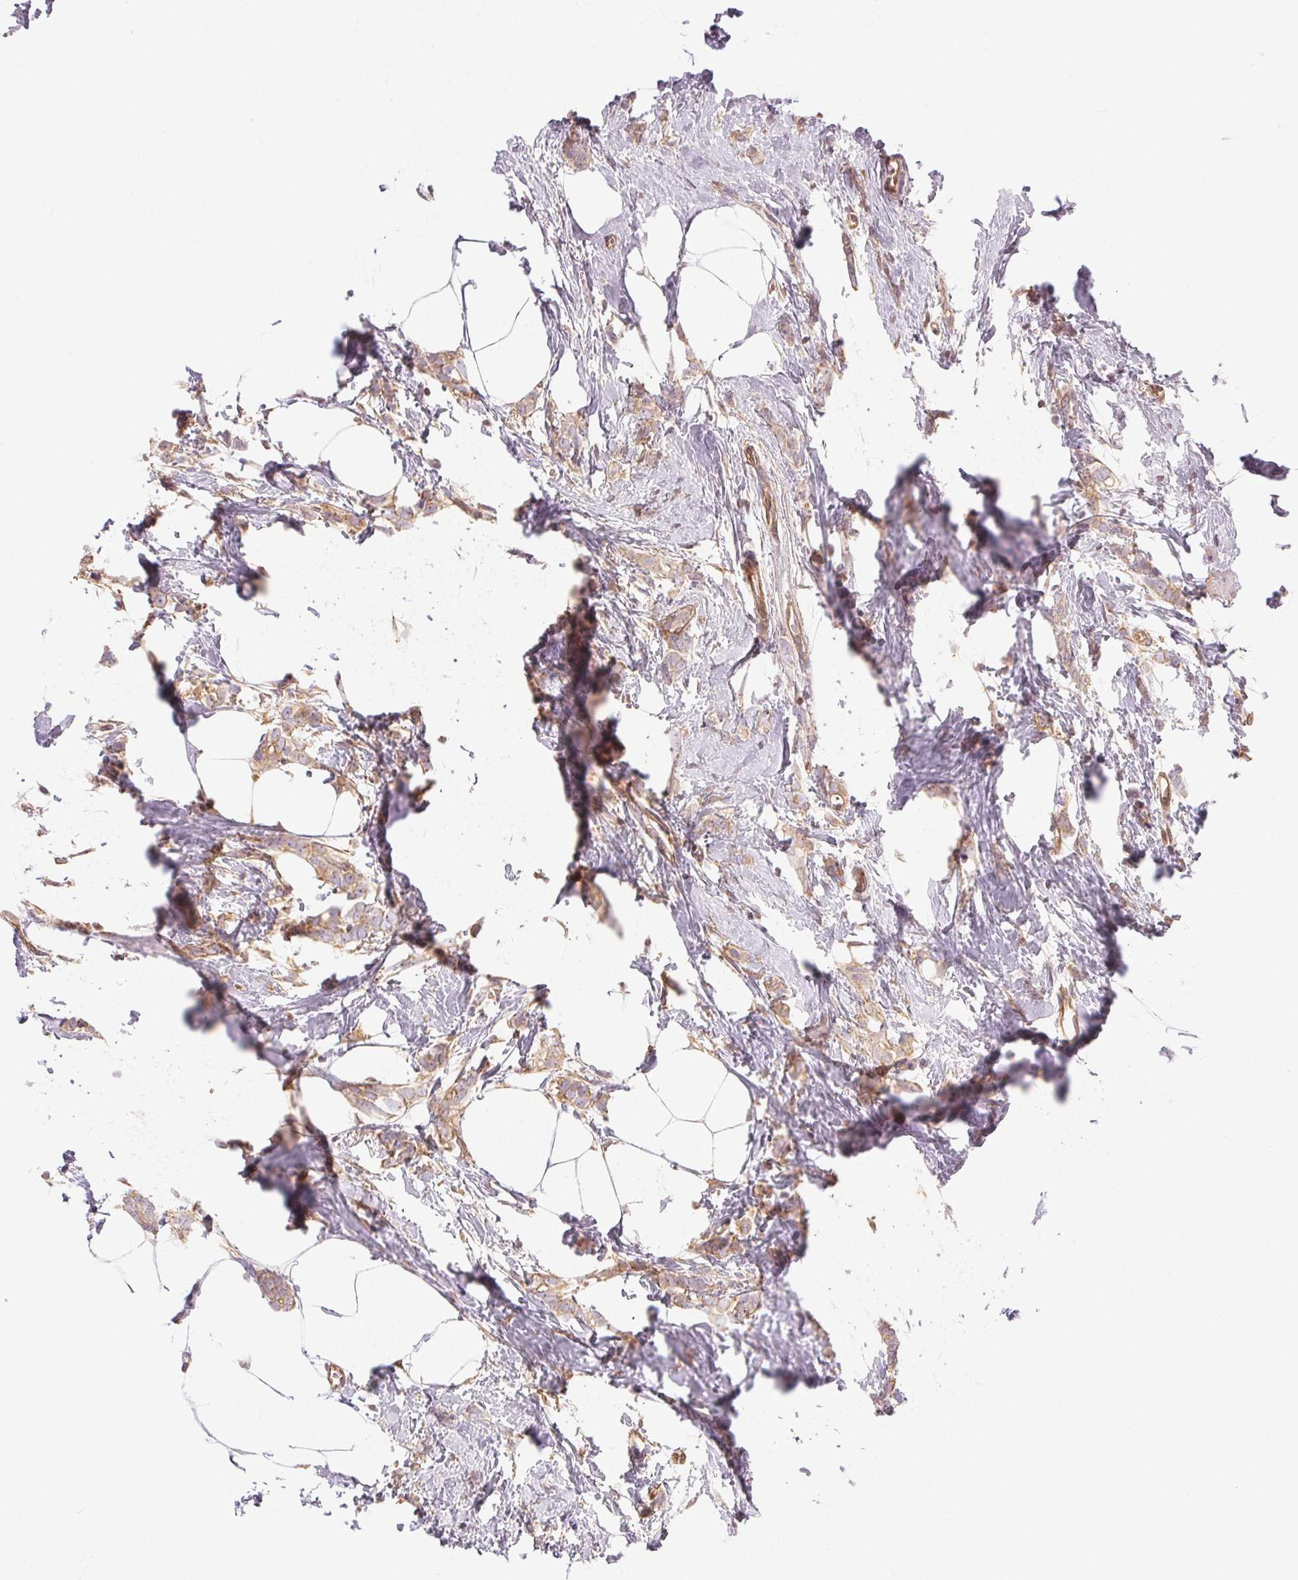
{"staining": {"intensity": "weak", "quantity": ">75%", "location": "cytoplasmic/membranous"}, "tissue": "breast cancer", "cell_type": "Tumor cells", "image_type": "cancer", "snomed": [{"axis": "morphology", "description": "Duct carcinoma"}, {"axis": "topography", "description": "Breast"}], "caption": "Human breast infiltrating ductal carcinoma stained with a brown dye demonstrates weak cytoplasmic/membranous positive staining in about >75% of tumor cells.", "gene": "PLA2G4F", "patient": {"sex": "female", "age": 40}}